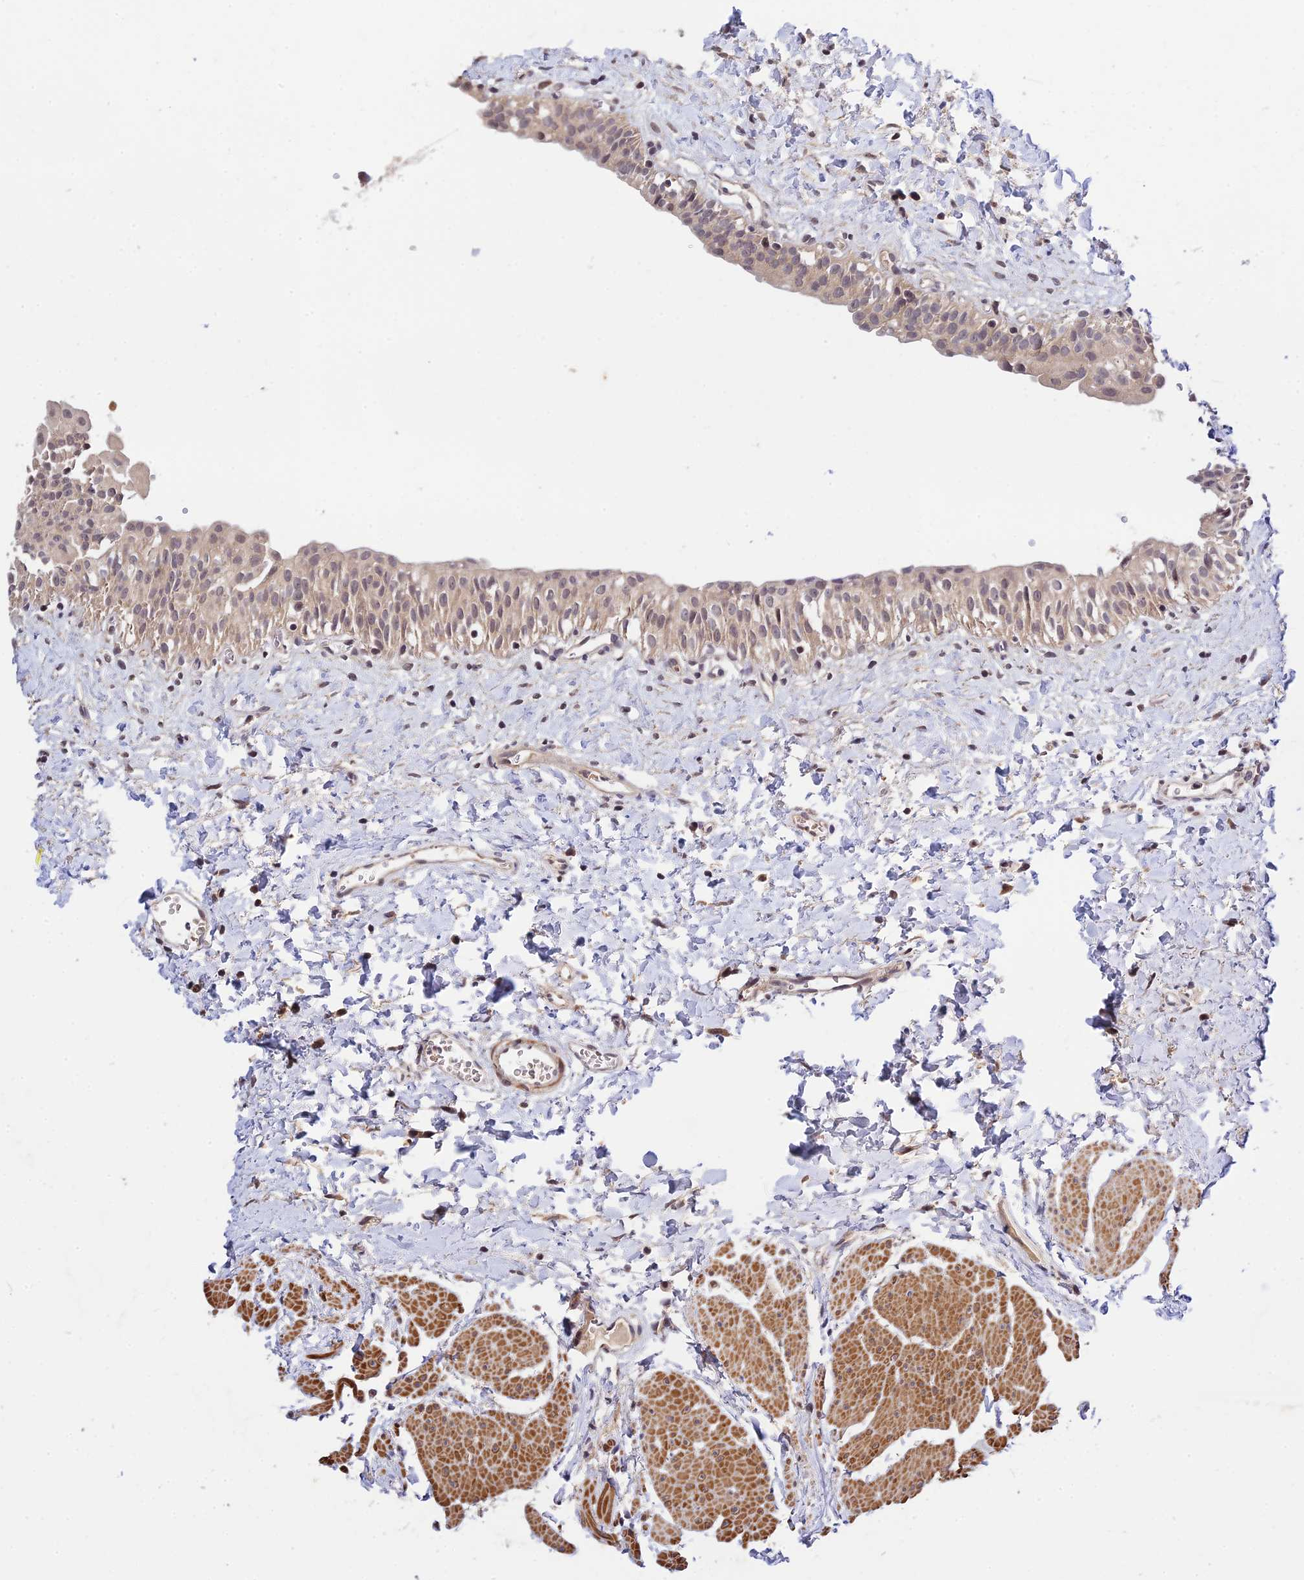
{"staining": {"intensity": "weak", "quantity": "<25%", "location": "cytoplasmic/membranous"}, "tissue": "urinary bladder", "cell_type": "Urothelial cells", "image_type": "normal", "snomed": [{"axis": "morphology", "description": "Normal tissue, NOS"}, {"axis": "topography", "description": "Urinary bladder"}], "caption": "IHC image of unremarkable urinary bladder: urinary bladder stained with DAB reveals no significant protein expression in urothelial cells. (Stains: DAB IHC with hematoxylin counter stain, Microscopy: brightfield microscopy at high magnification).", "gene": "CWH43", "patient": {"sex": "male", "age": 51}}